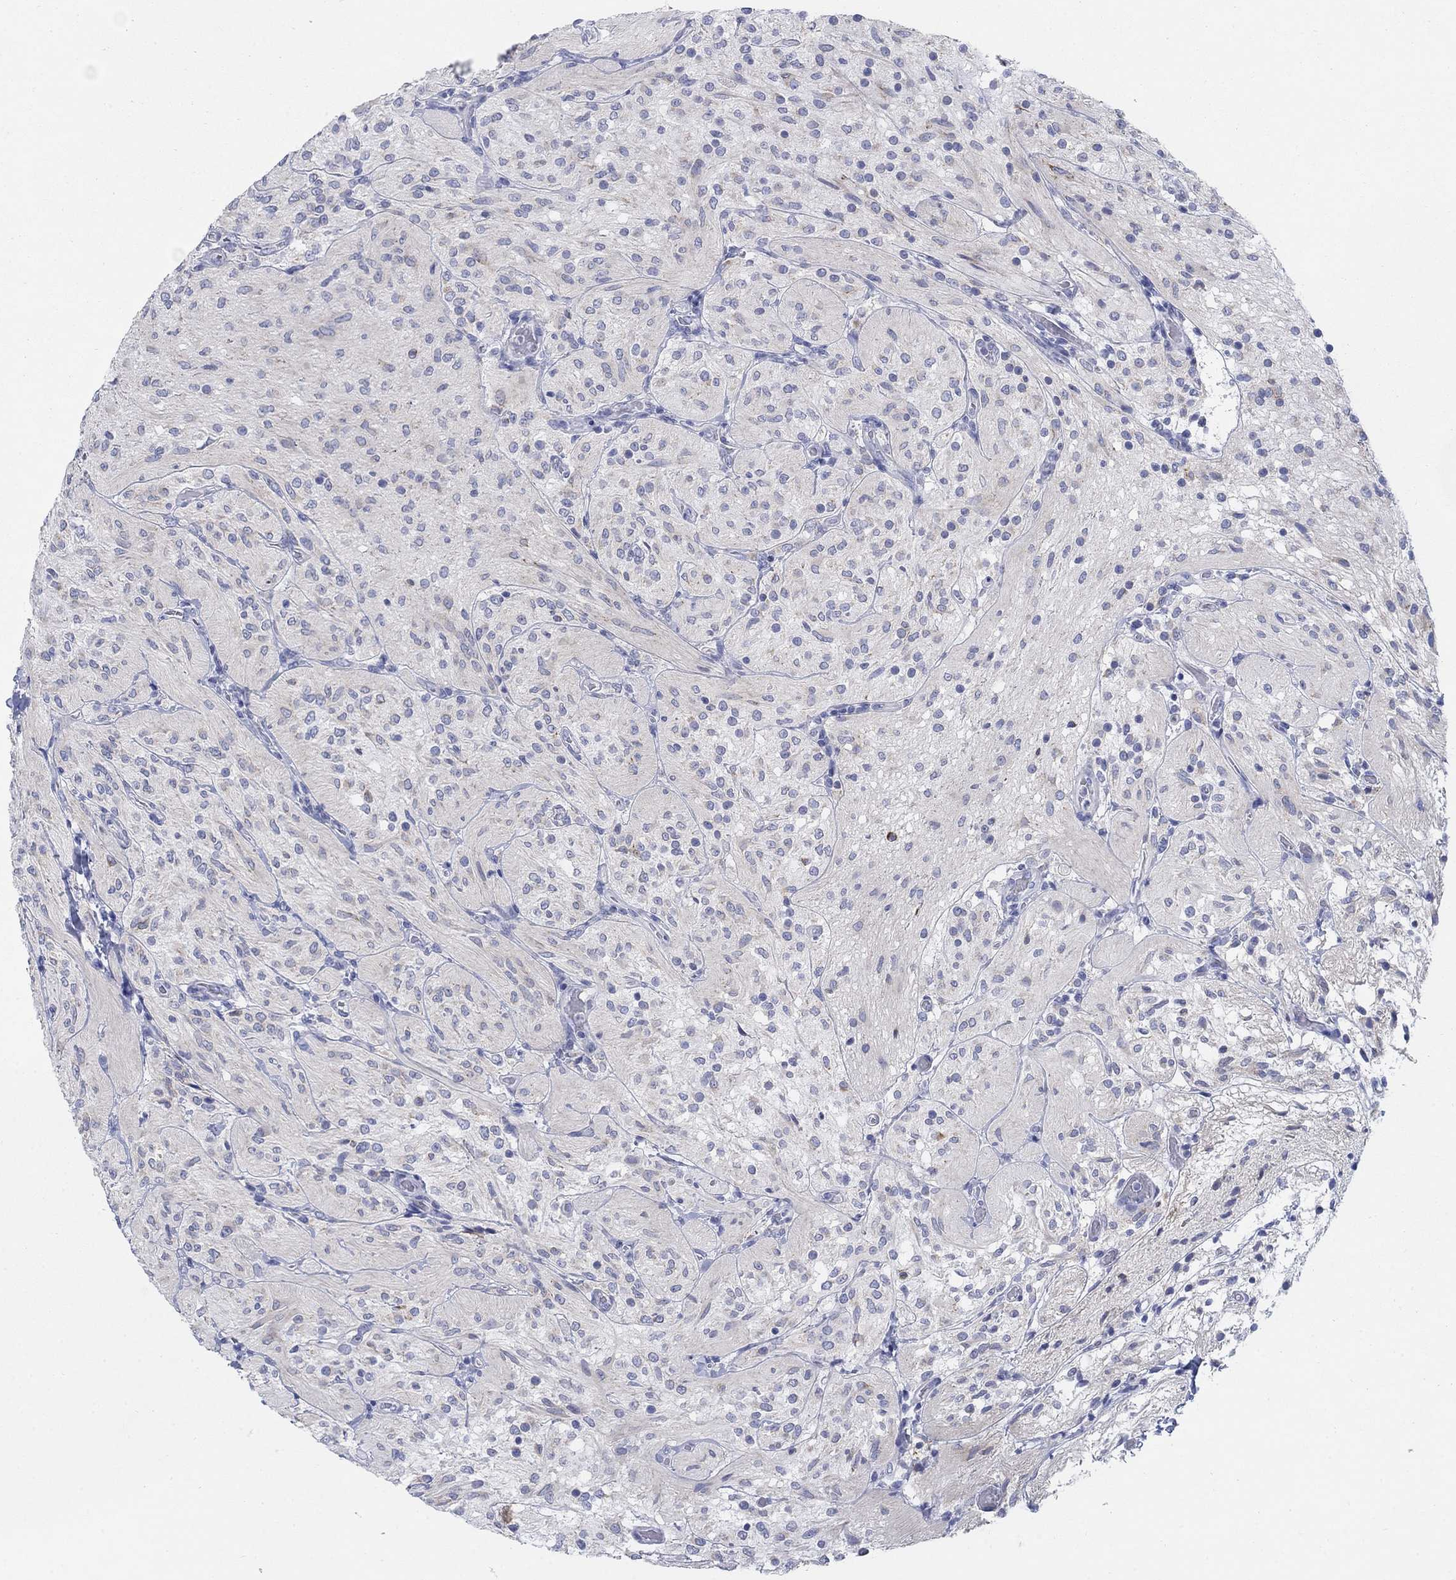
{"staining": {"intensity": "negative", "quantity": "none", "location": "none"}, "tissue": "glioma", "cell_type": "Tumor cells", "image_type": "cancer", "snomed": [{"axis": "morphology", "description": "Glioma, malignant, Low grade"}, {"axis": "topography", "description": "Brain"}], "caption": "Immunohistochemistry (IHC) photomicrograph of neoplastic tissue: malignant glioma (low-grade) stained with DAB (3,3'-diaminobenzidine) displays no significant protein expression in tumor cells.", "gene": "SCCPDH", "patient": {"sex": "male", "age": 3}}